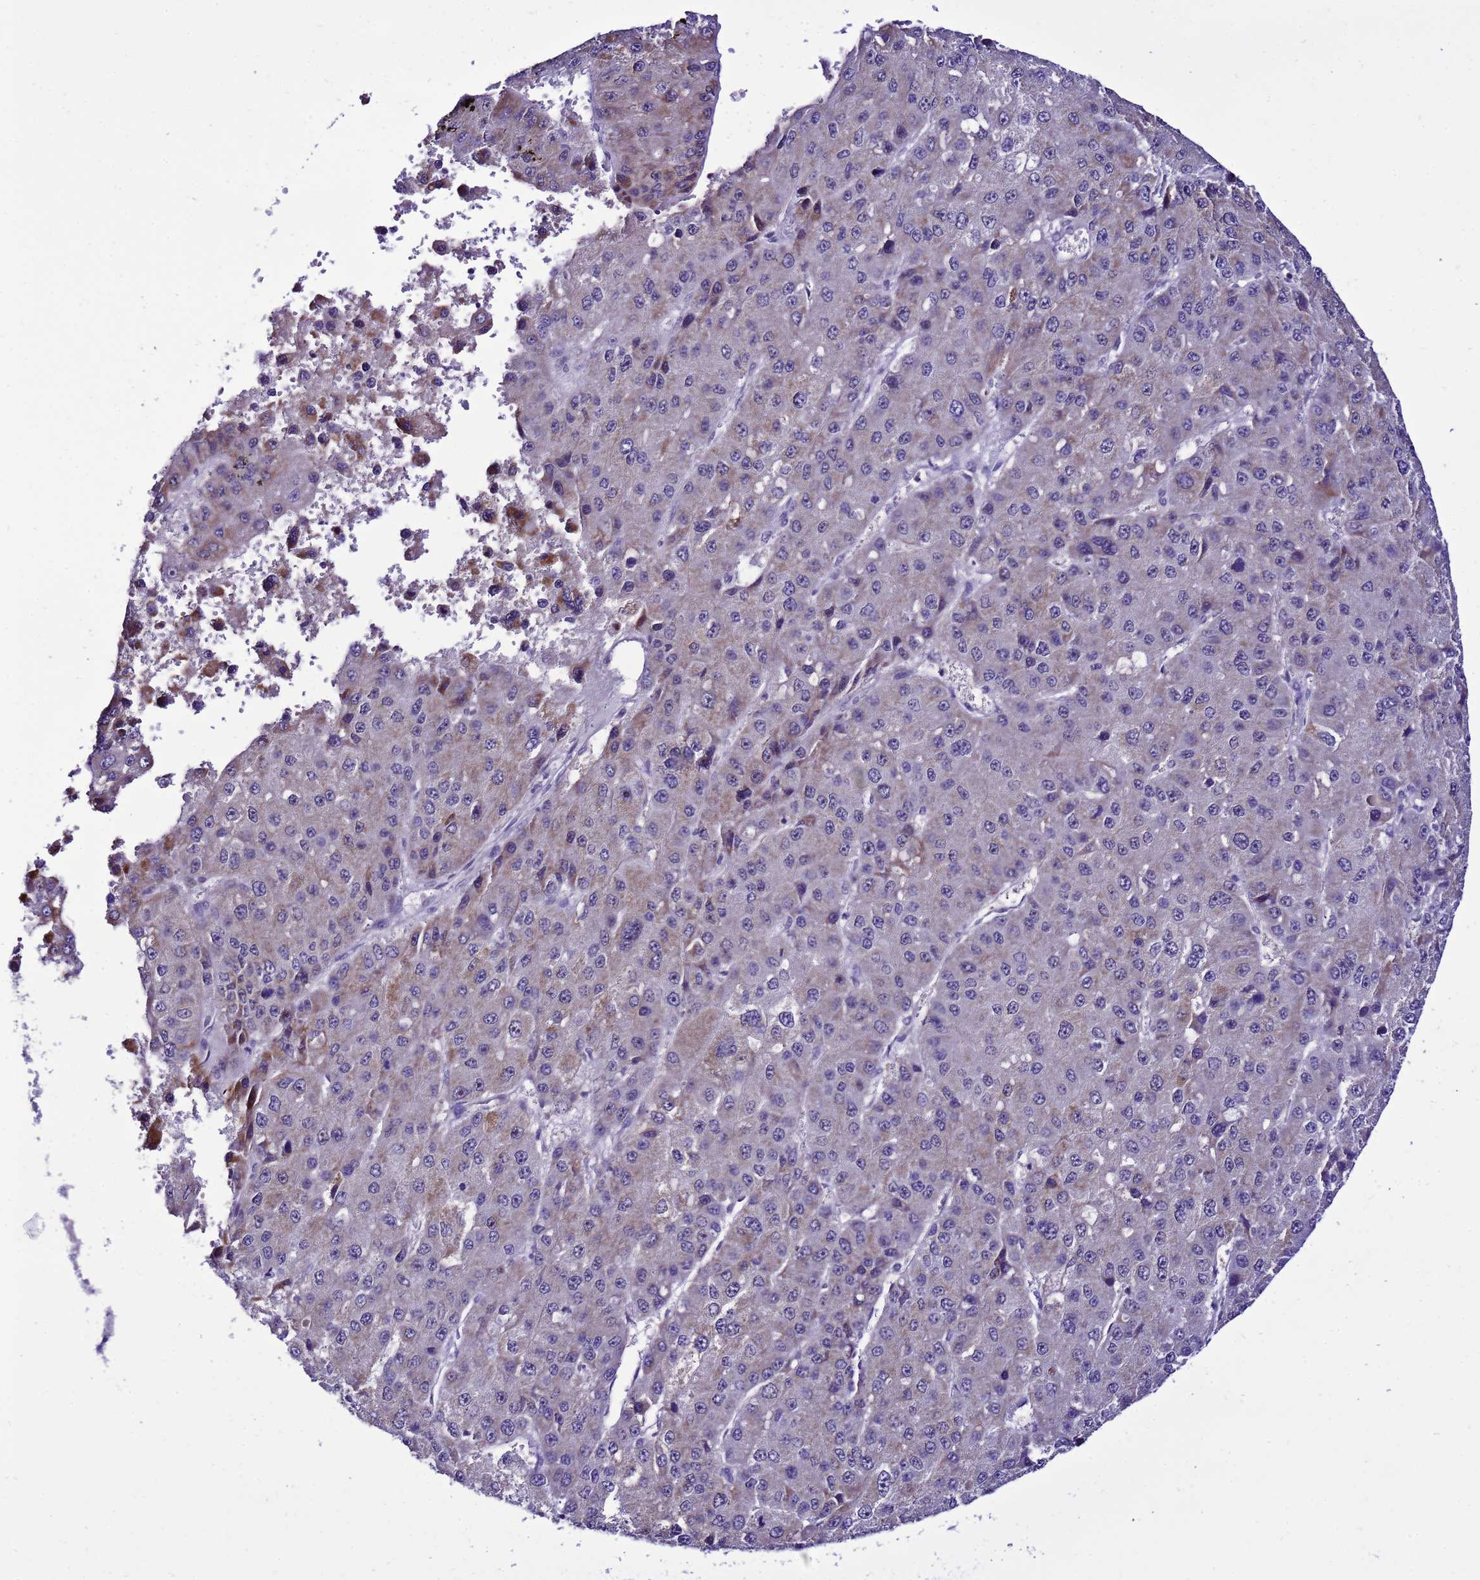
{"staining": {"intensity": "moderate", "quantity": "<25%", "location": "cytoplasmic/membranous"}, "tissue": "liver cancer", "cell_type": "Tumor cells", "image_type": "cancer", "snomed": [{"axis": "morphology", "description": "Carcinoma, Hepatocellular, NOS"}, {"axis": "topography", "description": "Liver"}], "caption": "Moderate cytoplasmic/membranous protein staining is seen in approximately <25% of tumor cells in liver hepatocellular carcinoma.", "gene": "DPH6", "patient": {"sex": "female", "age": 73}}